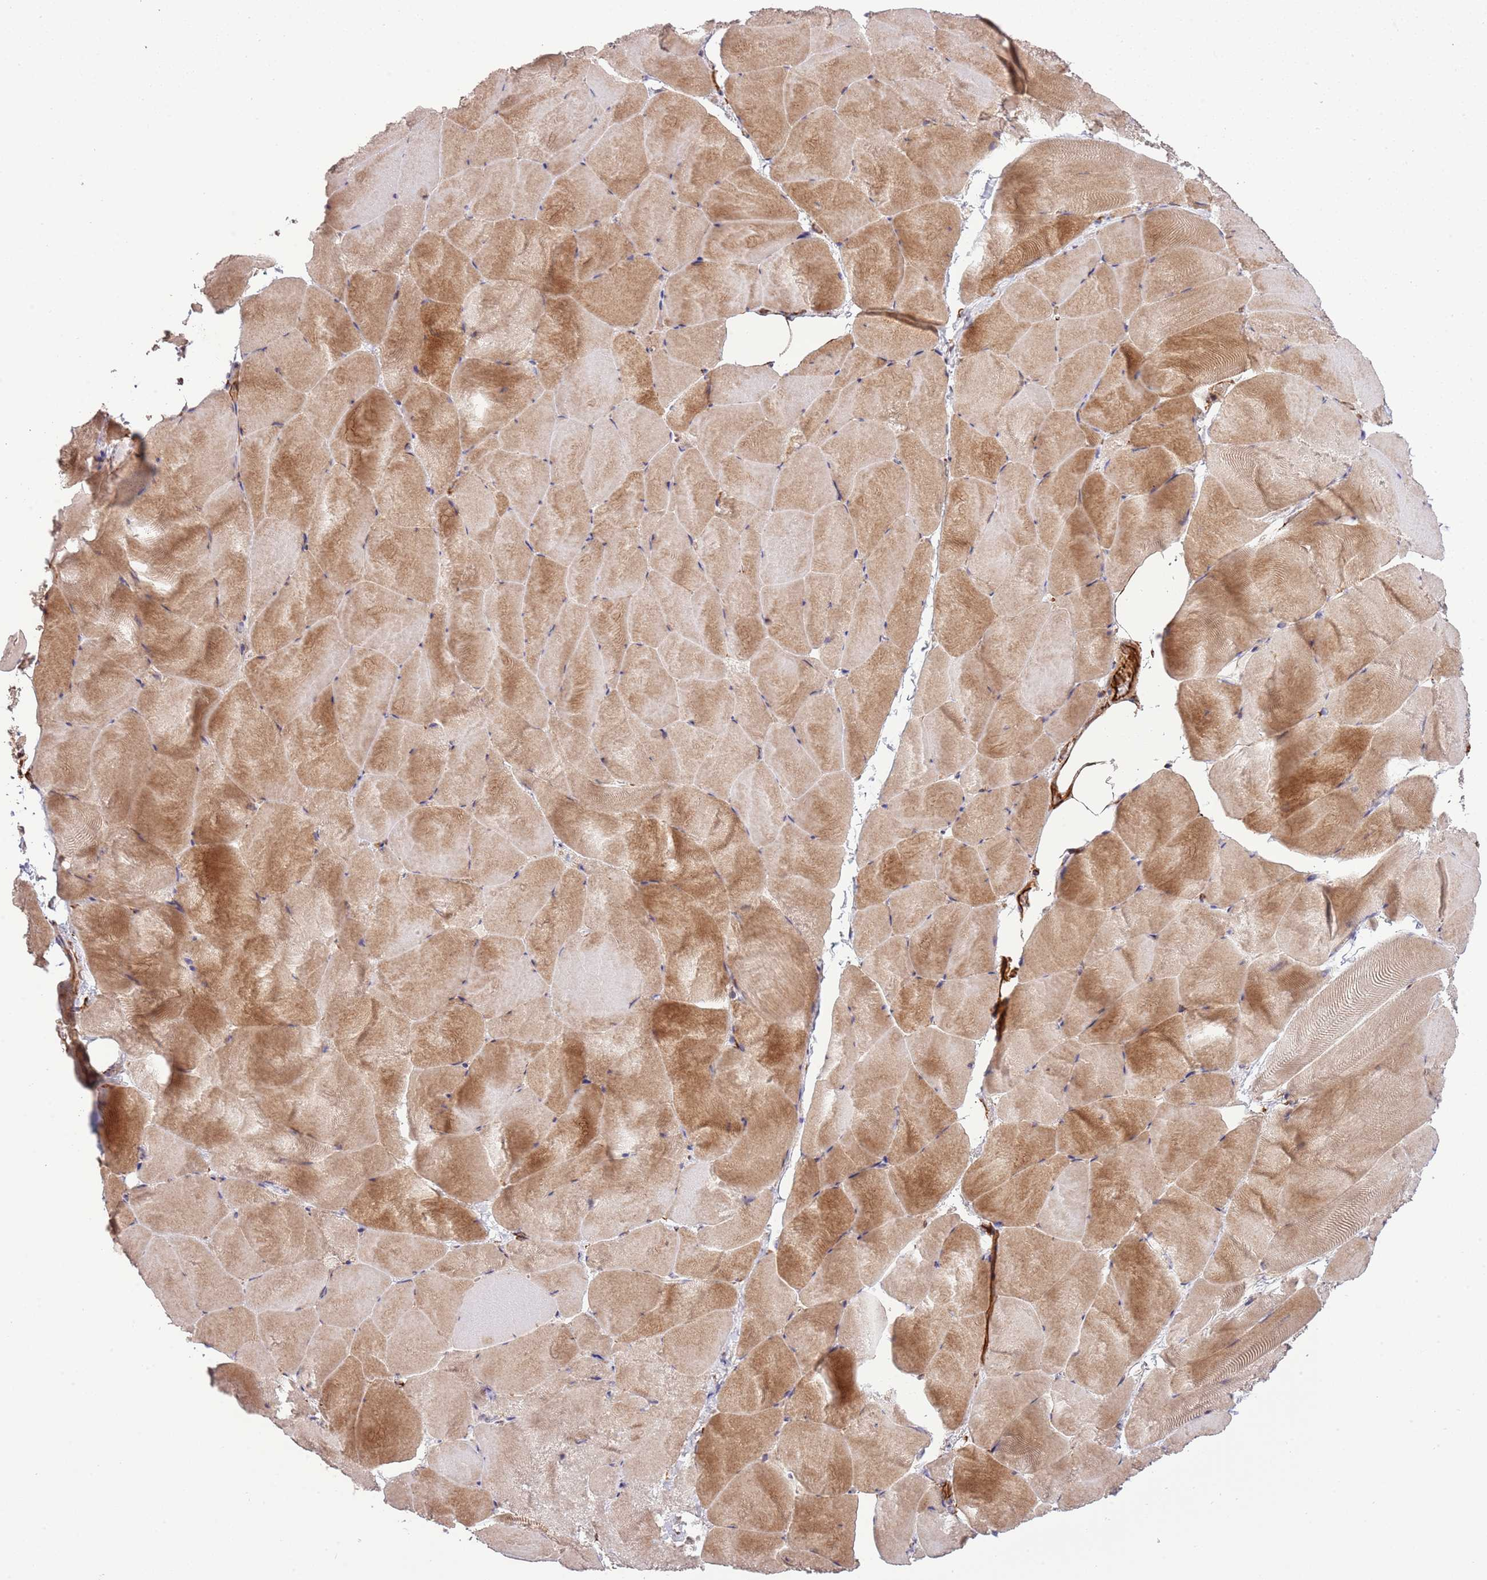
{"staining": {"intensity": "moderate", "quantity": ">75%", "location": "cytoplasmic/membranous"}, "tissue": "skeletal muscle", "cell_type": "Myocytes", "image_type": "normal", "snomed": [{"axis": "morphology", "description": "Normal tissue, NOS"}, {"axis": "topography", "description": "Skeletal muscle"}], "caption": "Human skeletal muscle stained for a protein (brown) displays moderate cytoplasmic/membranous positive expression in about >75% of myocytes.", "gene": "NEK3", "patient": {"sex": "female", "age": 64}}